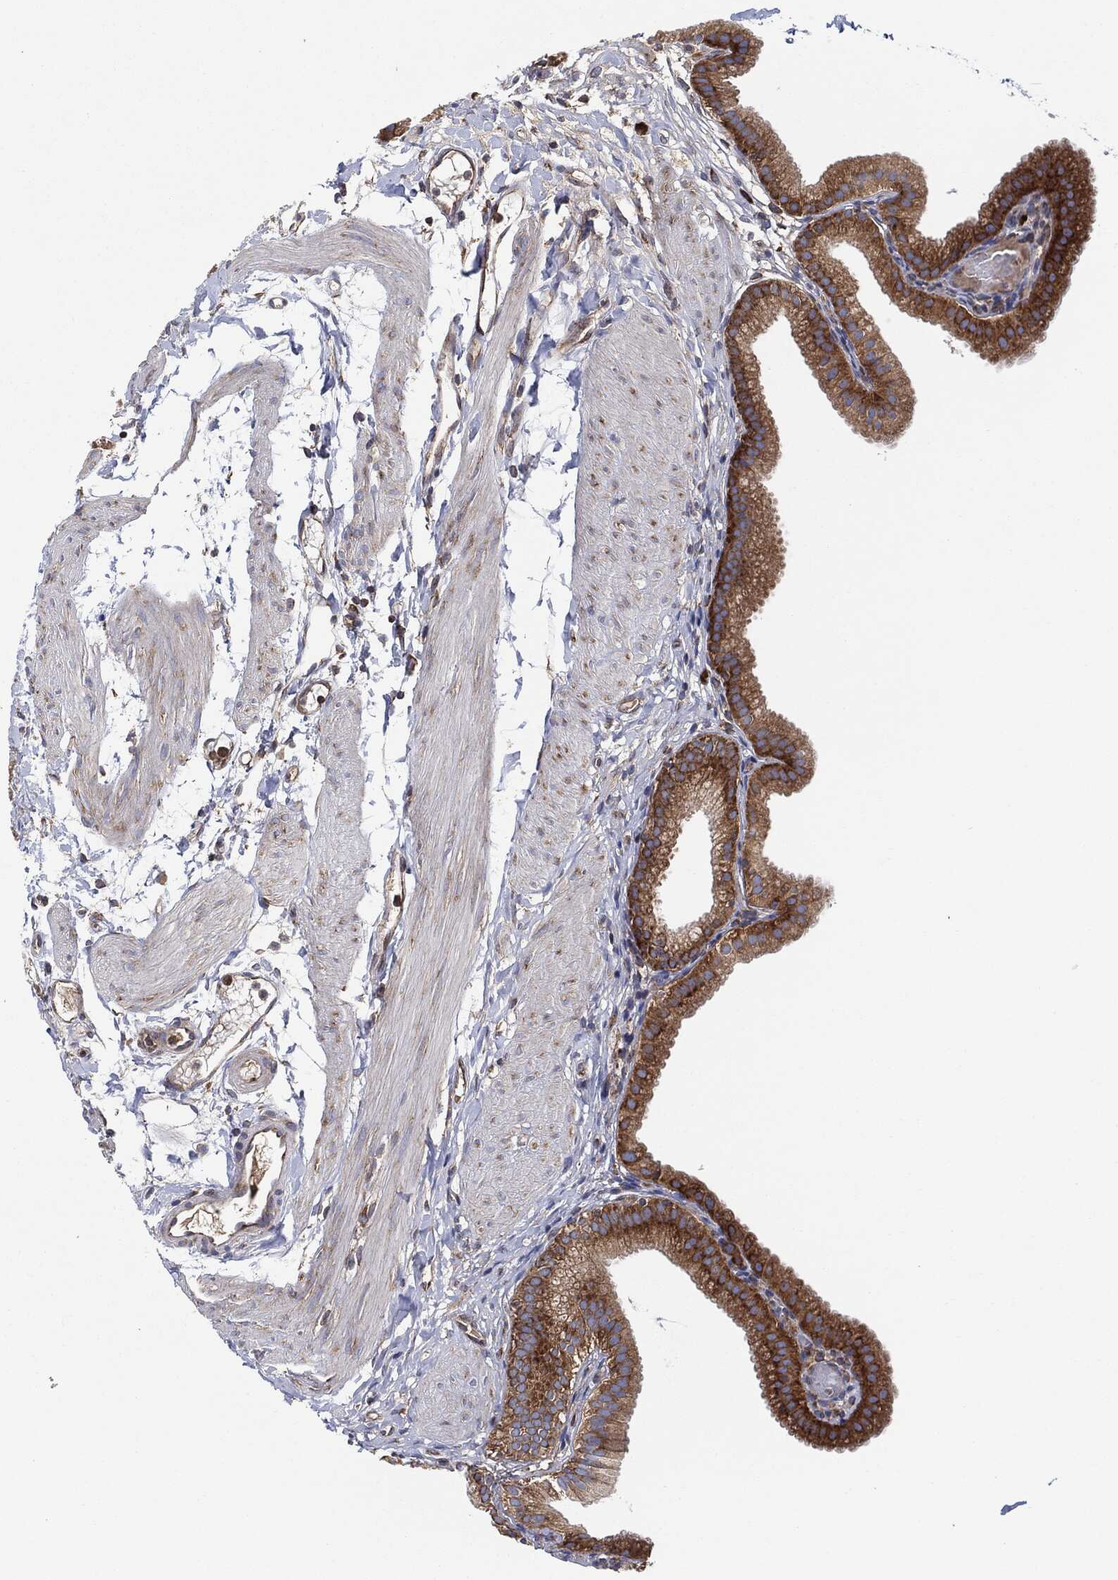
{"staining": {"intensity": "moderate", "quantity": ">75%", "location": "cytoplasmic/membranous"}, "tissue": "gallbladder", "cell_type": "Glandular cells", "image_type": "normal", "snomed": [{"axis": "morphology", "description": "Normal tissue, NOS"}, {"axis": "topography", "description": "Gallbladder"}, {"axis": "topography", "description": "Peripheral nerve tissue"}], "caption": "IHC photomicrograph of unremarkable gallbladder stained for a protein (brown), which reveals medium levels of moderate cytoplasmic/membranous staining in about >75% of glandular cells.", "gene": "EIF2S2", "patient": {"sex": "female", "age": 45}}